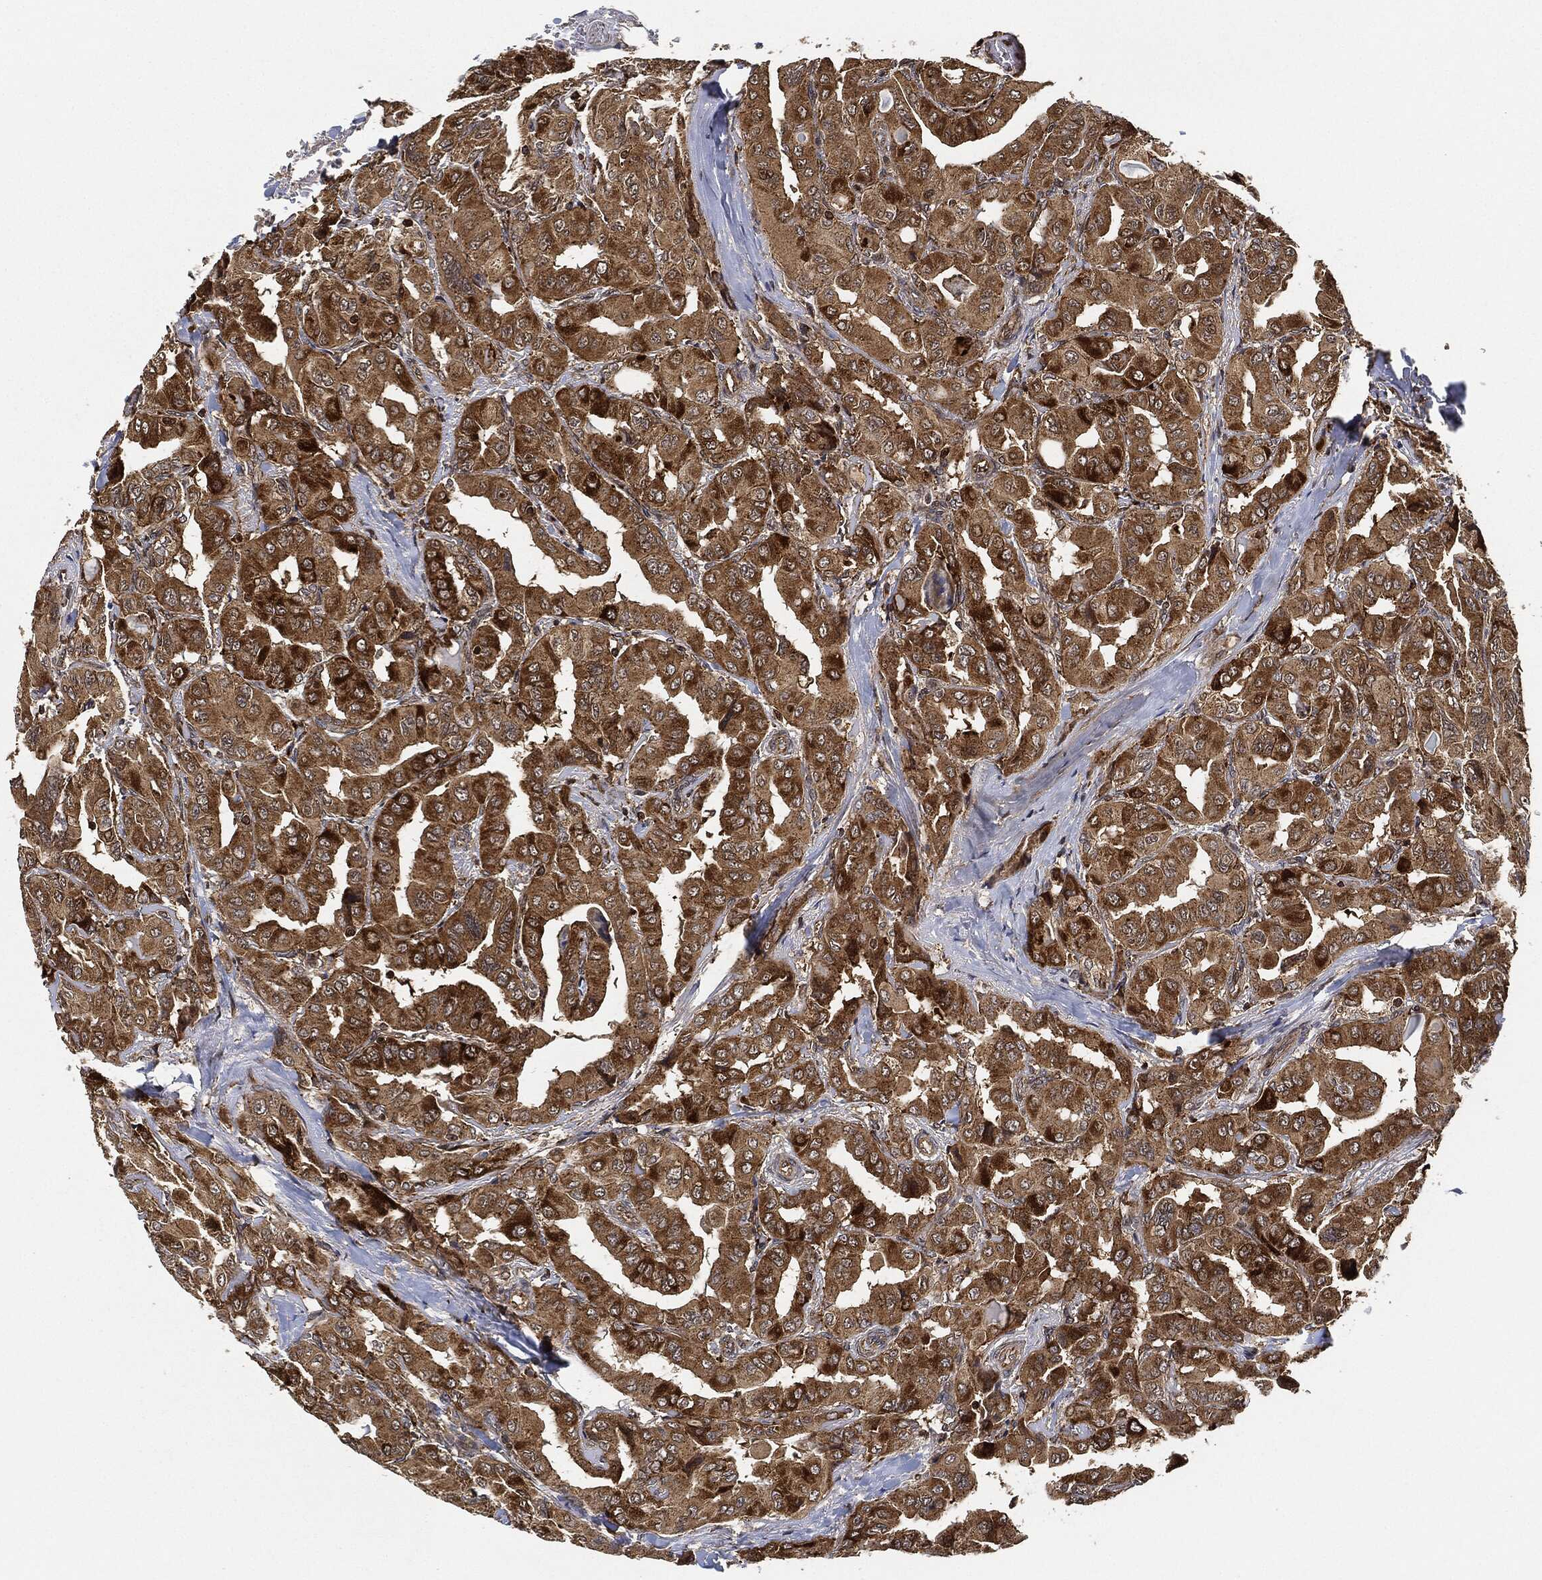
{"staining": {"intensity": "strong", "quantity": "25%-75%", "location": "cytoplasmic/membranous"}, "tissue": "thyroid cancer", "cell_type": "Tumor cells", "image_type": "cancer", "snomed": [{"axis": "morphology", "description": "Normal tissue, NOS"}, {"axis": "morphology", "description": "Papillary adenocarcinoma, NOS"}, {"axis": "topography", "description": "Thyroid gland"}], "caption": "Human papillary adenocarcinoma (thyroid) stained with a protein marker shows strong staining in tumor cells.", "gene": "MAP3K3", "patient": {"sex": "female", "age": 66}}